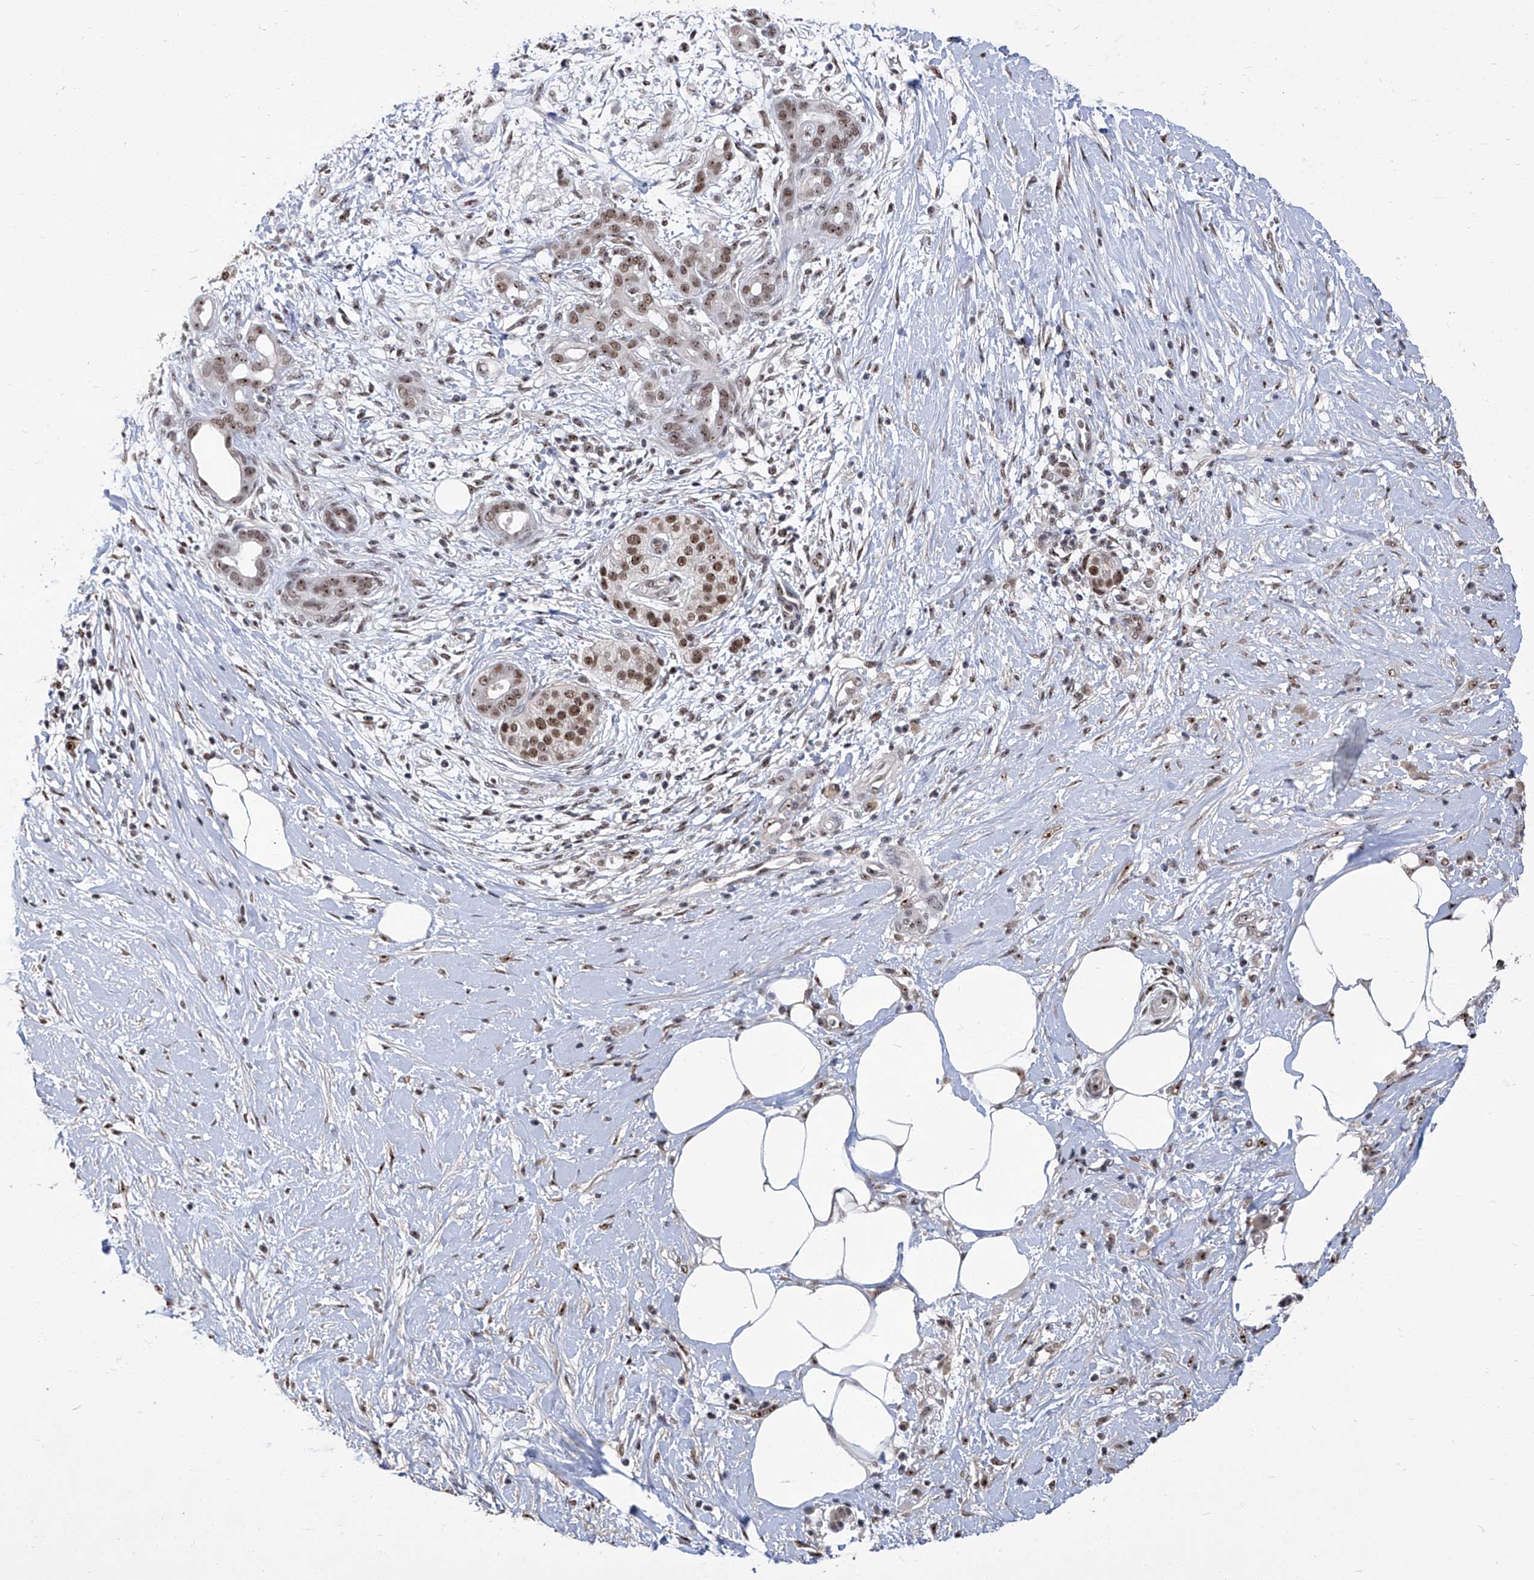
{"staining": {"intensity": "weak", "quantity": ">75%", "location": "nuclear"}, "tissue": "pancreatic cancer", "cell_type": "Tumor cells", "image_type": "cancer", "snomed": [{"axis": "morphology", "description": "Adenocarcinoma, NOS"}, {"axis": "topography", "description": "Pancreas"}], "caption": "Approximately >75% of tumor cells in human pancreatic cancer (adenocarcinoma) reveal weak nuclear protein positivity as visualized by brown immunohistochemical staining.", "gene": "CMTR1", "patient": {"sex": "male", "age": 58}}